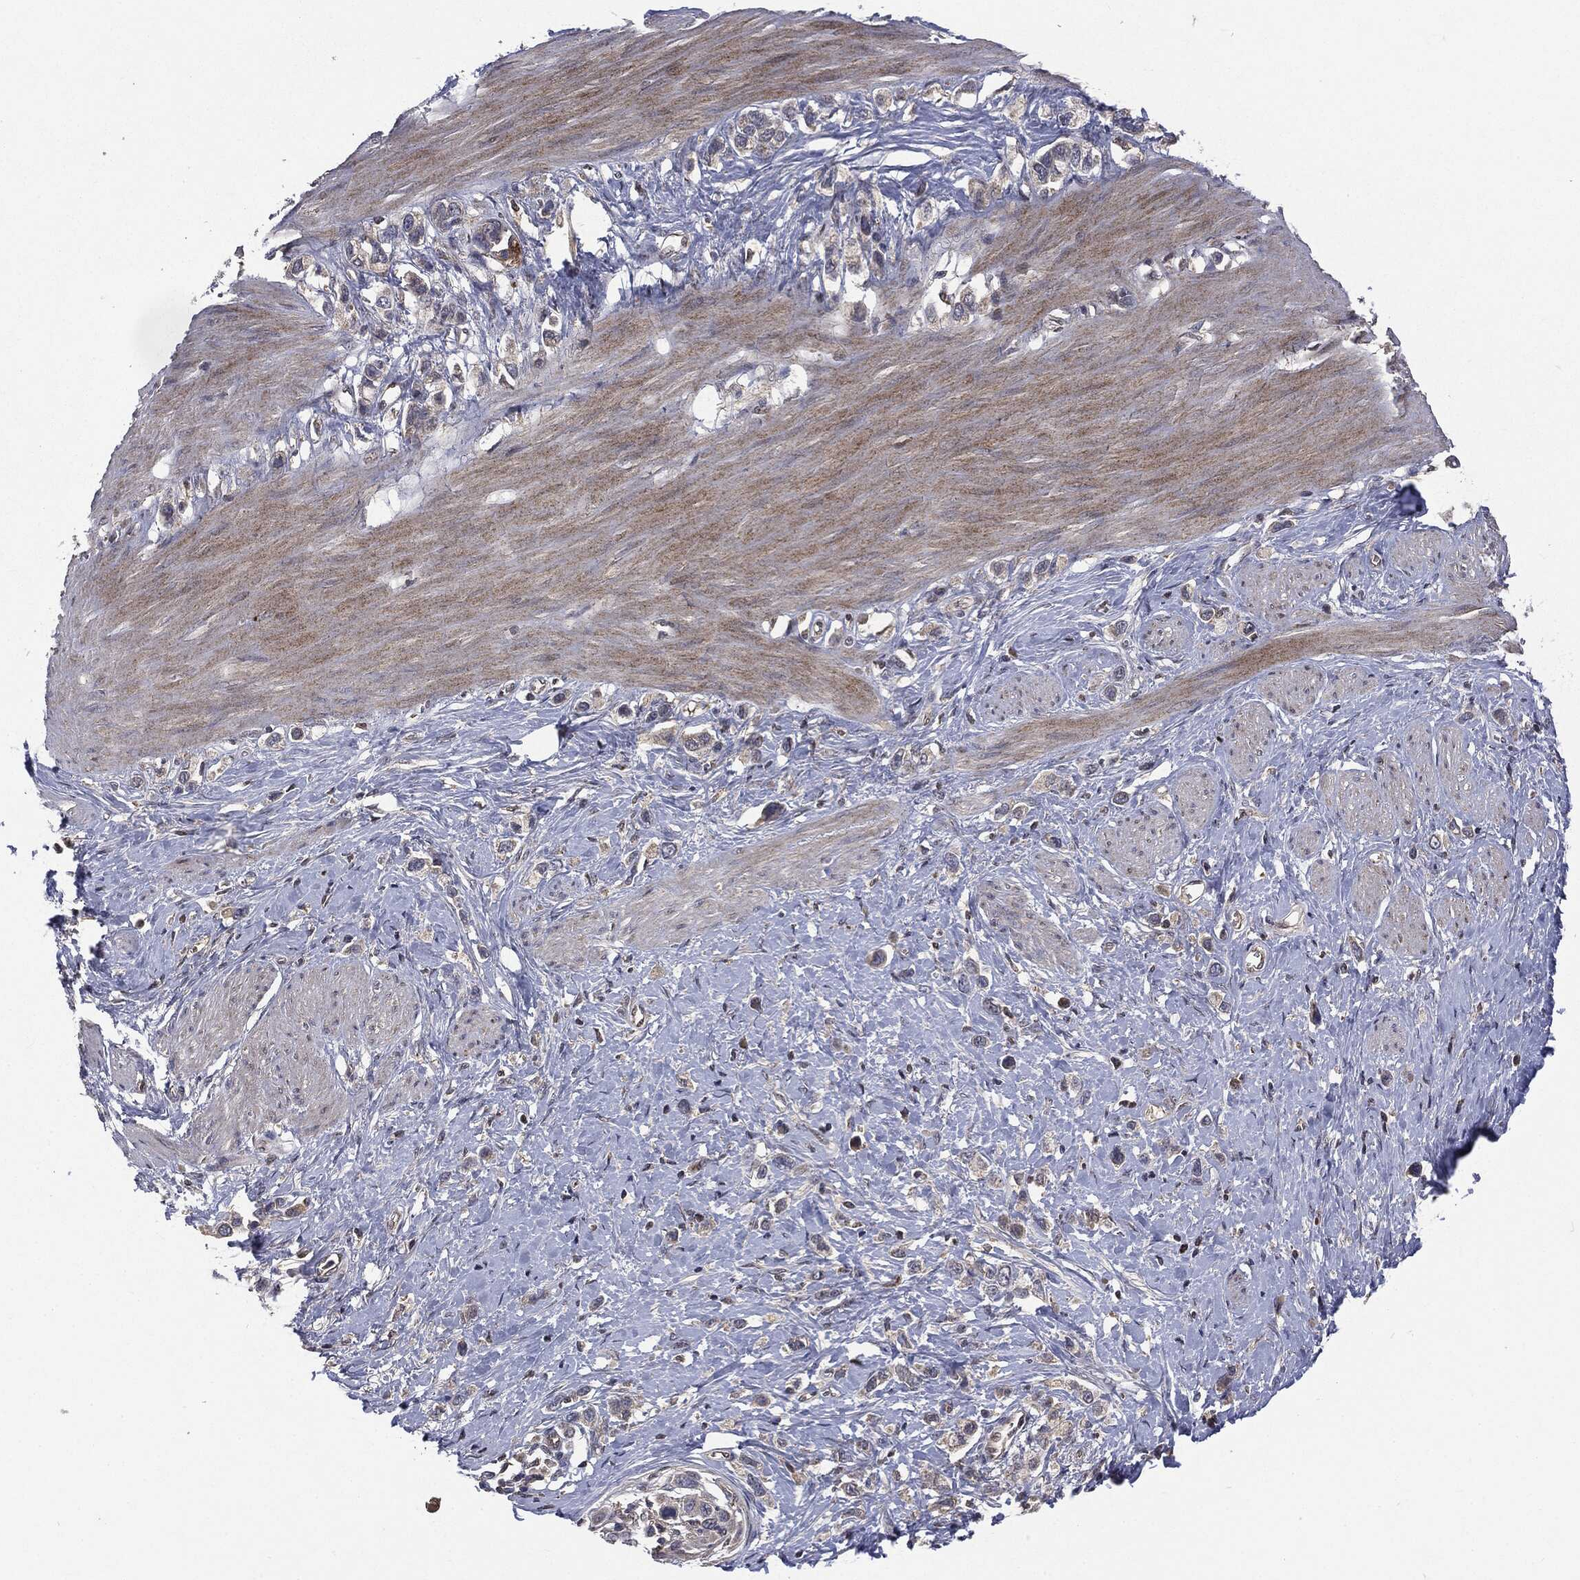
{"staining": {"intensity": "negative", "quantity": "none", "location": "none"}, "tissue": "stomach cancer", "cell_type": "Tumor cells", "image_type": "cancer", "snomed": [{"axis": "morphology", "description": "Normal tissue, NOS"}, {"axis": "morphology", "description": "Adenocarcinoma, NOS"}, {"axis": "morphology", "description": "Adenocarcinoma, High grade"}, {"axis": "topography", "description": "Stomach, upper"}, {"axis": "topography", "description": "Stomach"}], "caption": "Photomicrograph shows no significant protein expression in tumor cells of stomach cancer (high-grade adenocarcinoma).", "gene": "PTPA", "patient": {"sex": "female", "age": 65}}